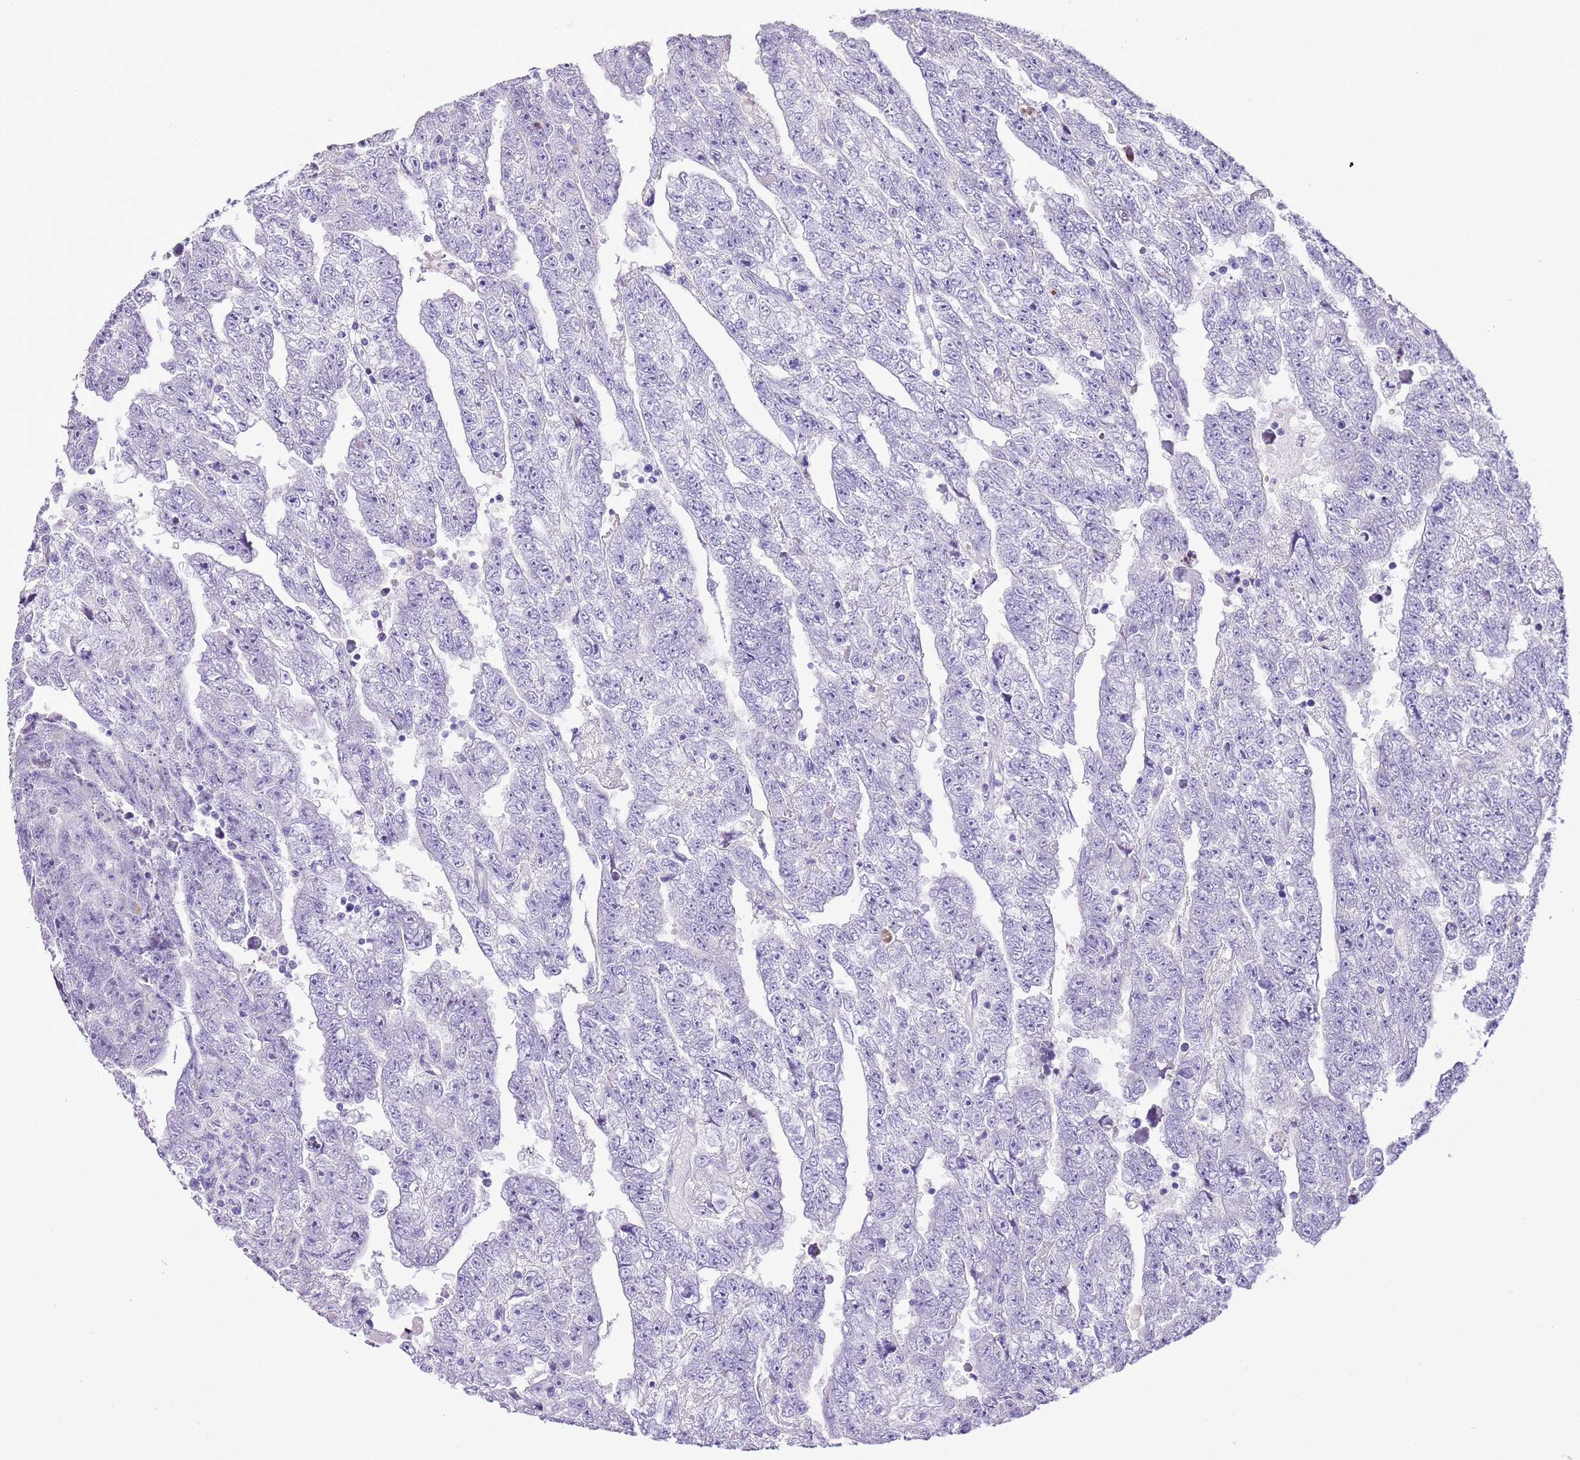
{"staining": {"intensity": "negative", "quantity": "none", "location": "none"}, "tissue": "testis cancer", "cell_type": "Tumor cells", "image_type": "cancer", "snomed": [{"axis": "morphology", "description": "Carcinoma, Embryonal, NOS"}, {"axis": "topography", "description": "Testis"}], "caption": "Immunohistochemistry (IHC) photomicrograph of neoplastic tissue: human testis embryonal carcinoma stained with DAB displays no significant protein positivity in tumor cells.", "gene": "XPO7", "patient": {"sex": "male", "age": 25}}